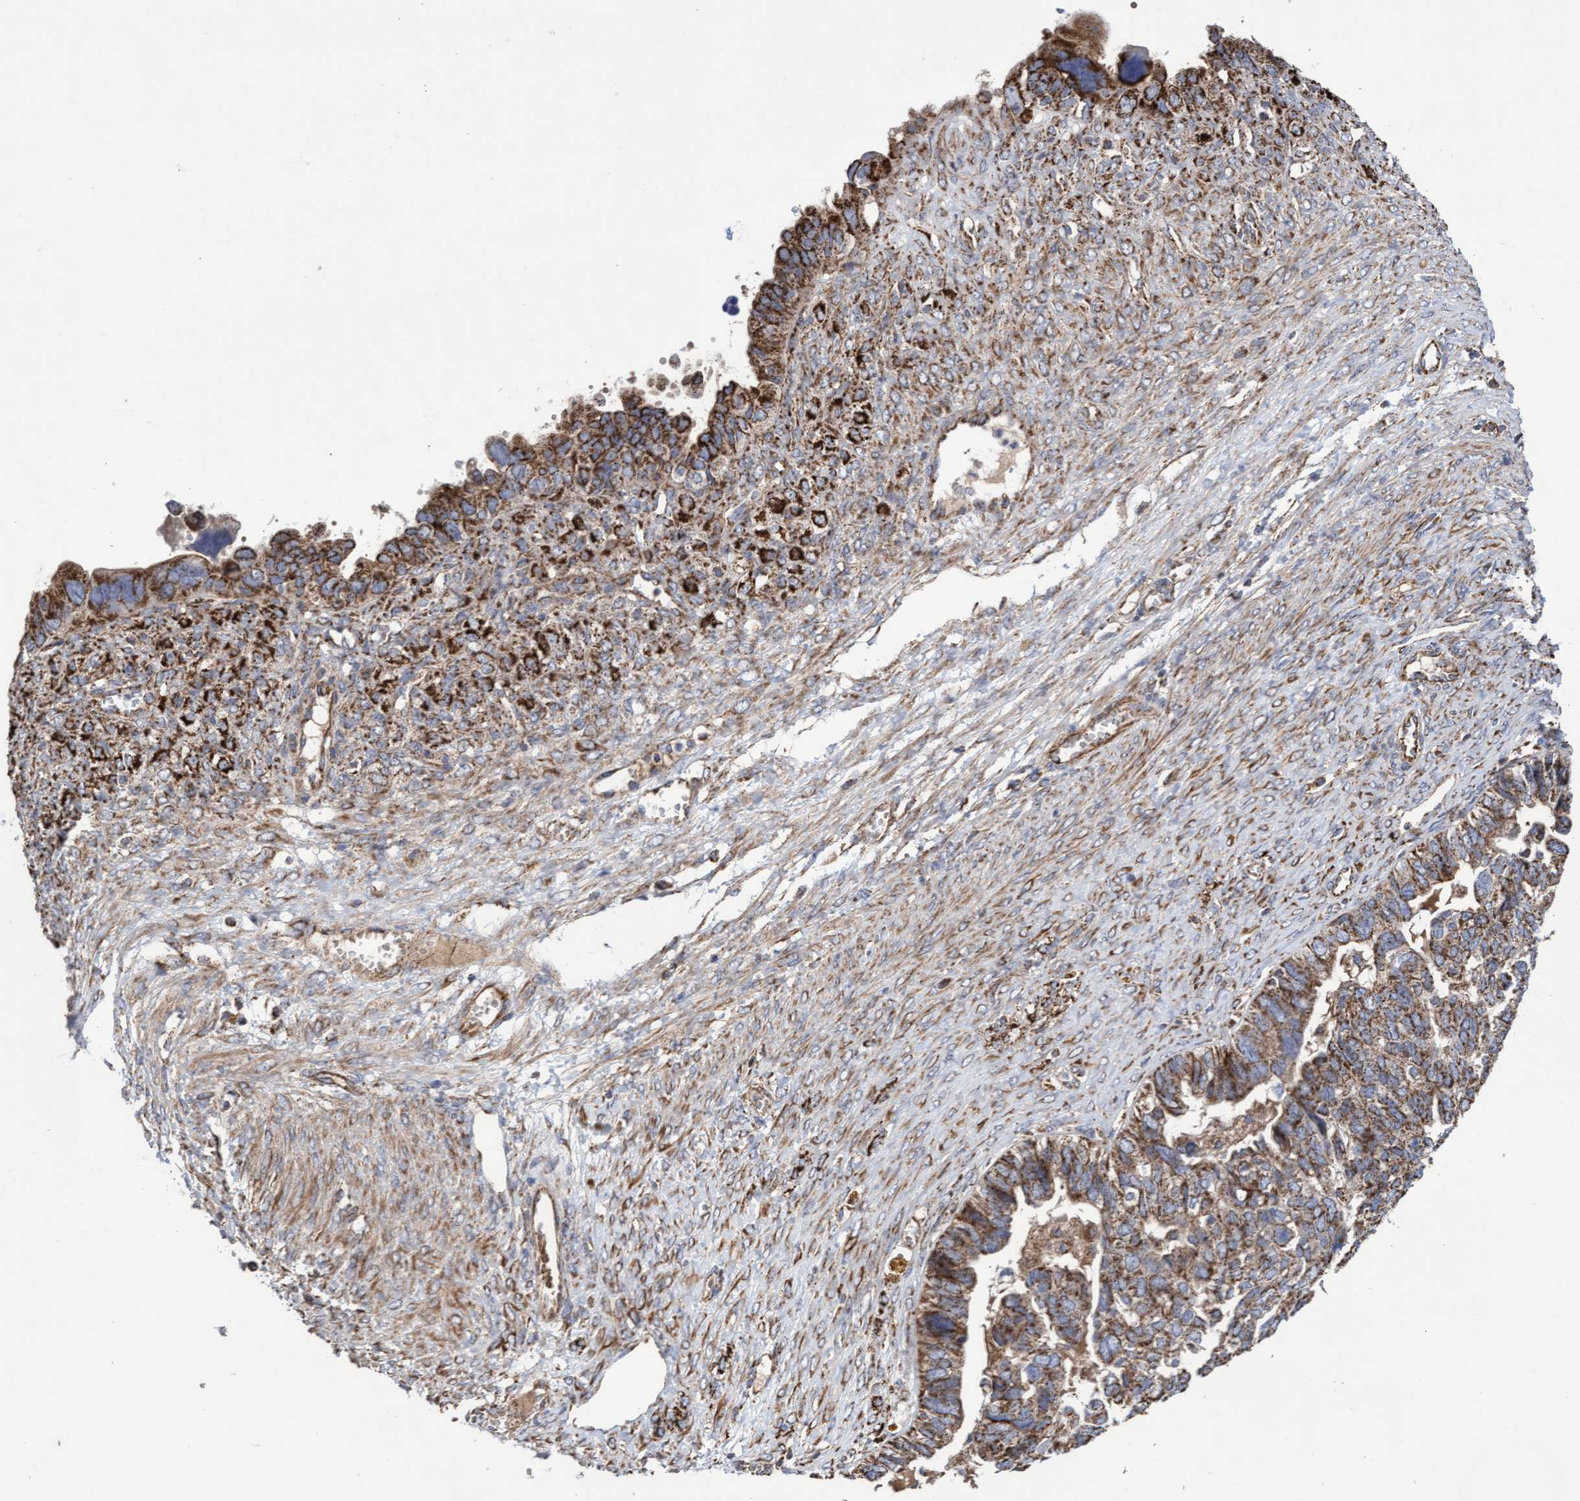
{"staining": {"intensity": "strong", "quantity": ">75%", "location": "cytoplasmic/membranous"}, "tissue": "ovarian cancer", "cell_type": "Tumor cells", "image_type": "cancer", "snomed": [{"axis": "morphology", "description": "Cystadenocarcinoma, serous, NOS"}, {"axis": "topography", "description": "Ovary"}], "caption": "Immunohistochemistry (IHC) photomicrograph of neoplastic tissue: human ovarian cancer stained using immunohistochemistry (IHC) demonstrates high levels of strong protein expression localized specifically in the cytoplasmic/membranous of tumor cells, appearing as a cytoplasmic/membranous brown color.", "gene": "COBL", "patient": {"sex": "female", "age": 79}}